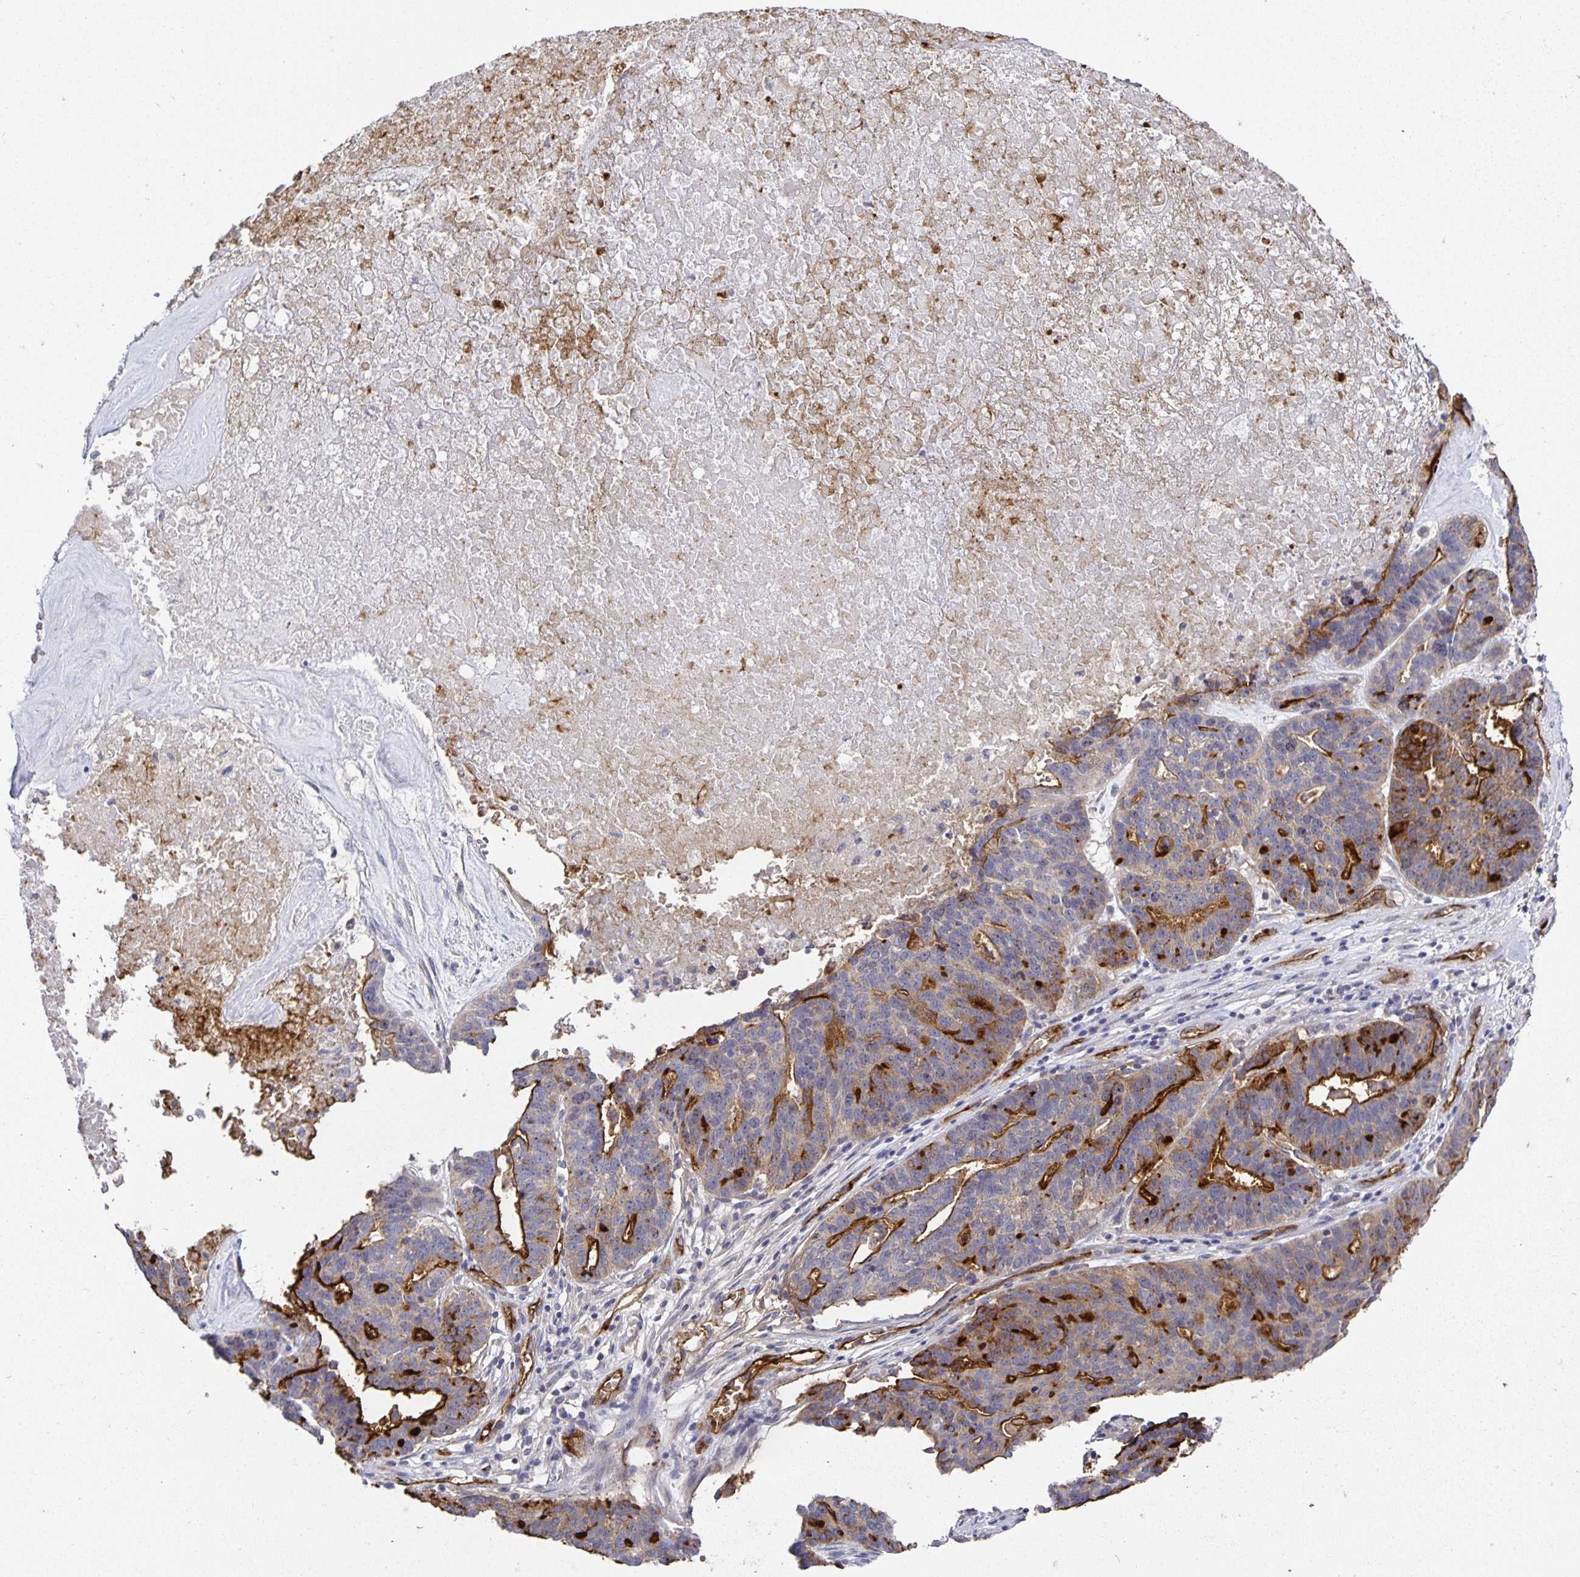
{"staining": {"intensity": "strong", "quantity": "25%-75%", "location": "cytoplasmic/membranous"}, "tissue": "ovarian cancer", "cell_type": "Tumor cells", "image_type": "cancer", "snomed": [{"axis": "morphology", "description": "Cystadenocarcinoma, serous, NOS"}, {"axis": "topography", "description": "Ovary"}], "caption": "Ovarian serous cystadenocarcinoma was stained to show a protein in brown. There is high levels of strong cytoplasmic/membranous staining in about 25%-75% of tumor cells. (Brightfield microscopy of DAB IHC at high magnification).", "gene": "PODXL", "patient": {"sex": "female", "age": 59}}